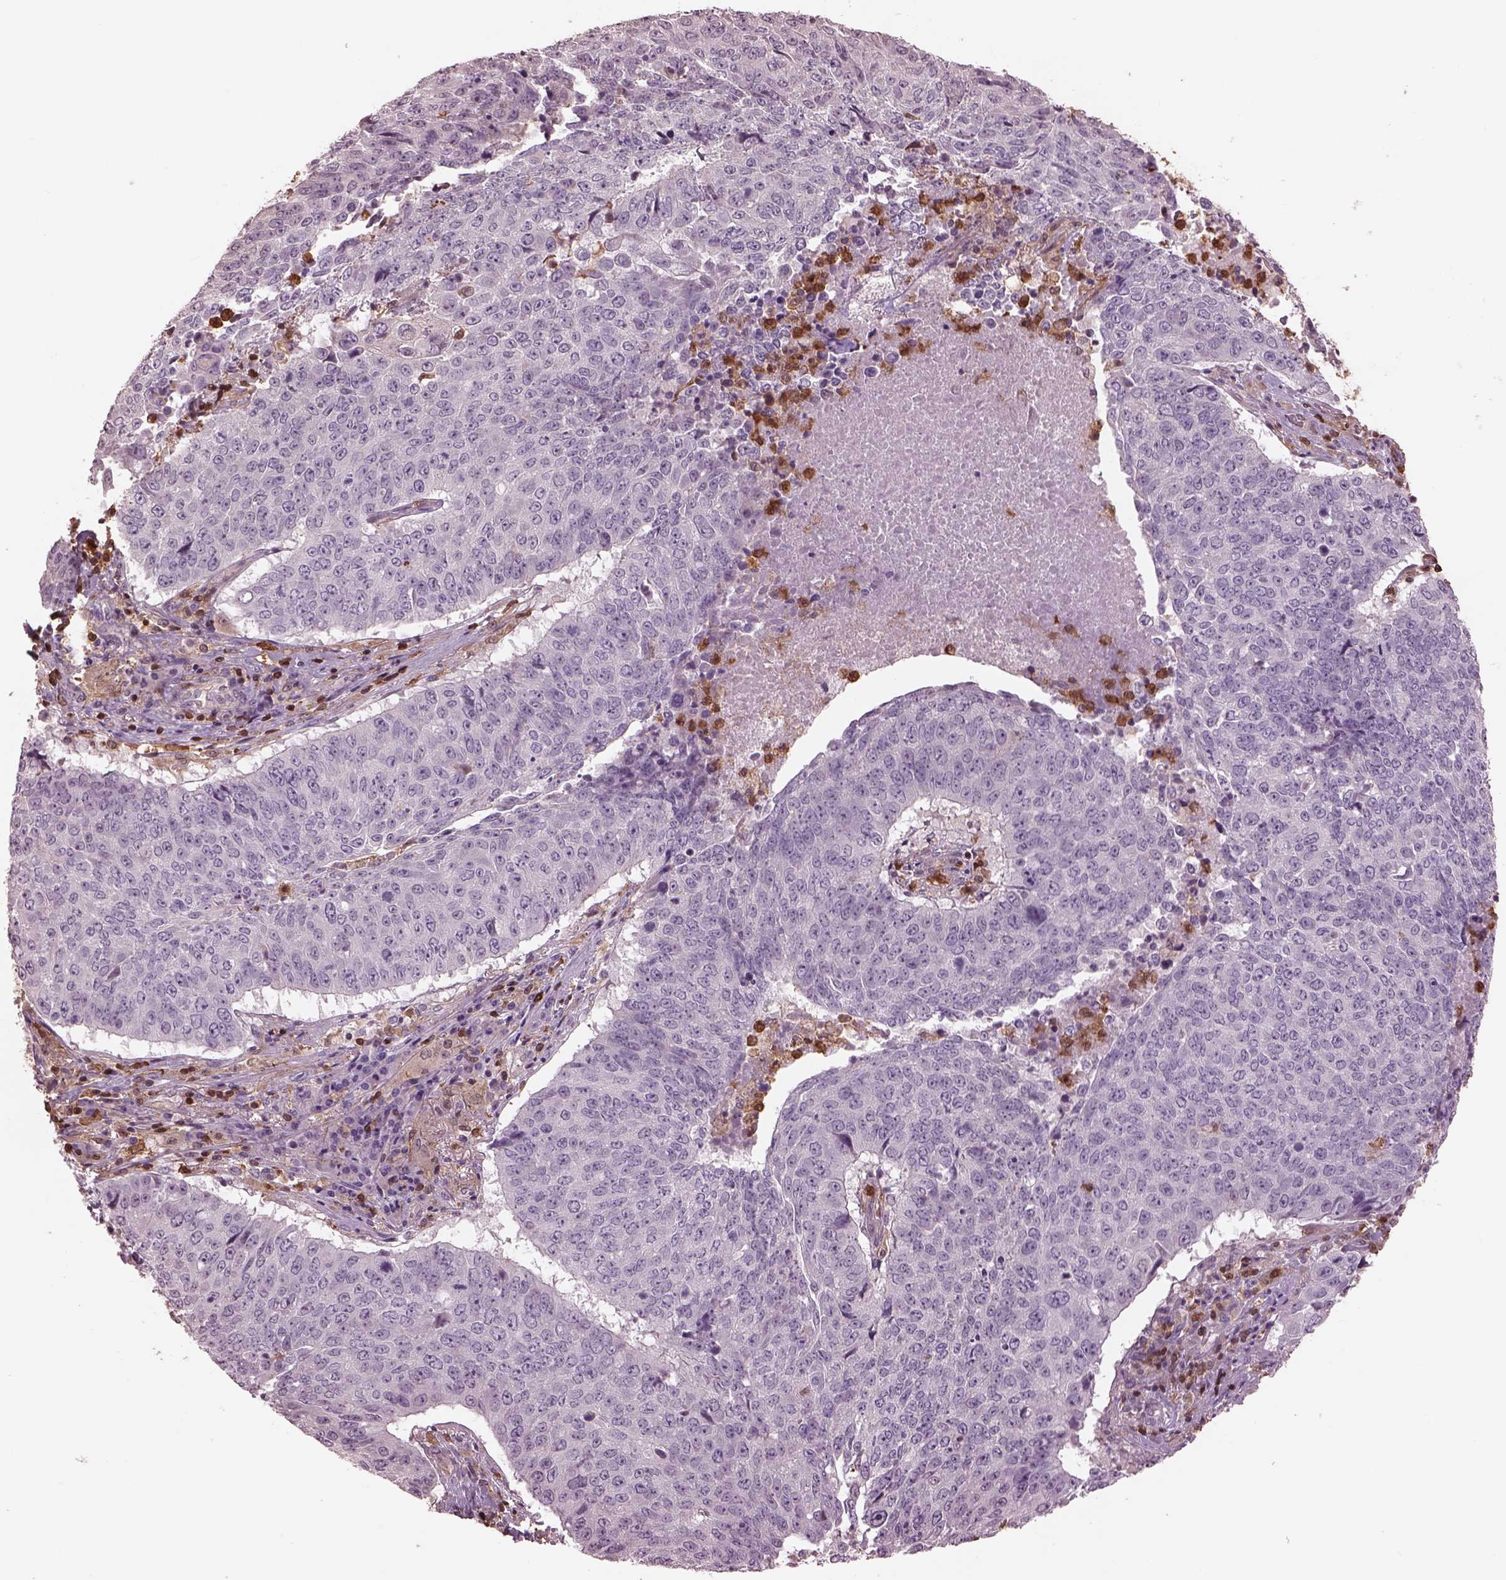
{"staining": {"intensity": "weak", "quantity": "<25%", "location": "cytoplasmic/membranous"}, "tissue": "lung cancer", "cell_type": "Tumor cells", "image_type": "cancer", "snomed": [{"axis": "morphology", "description": "Normal tissue, NOS"}, {"axis": "morphology", "description": "Squamous cell carcinoma, NOS"}, {"axis": "topography", "description": "Bronchus"}, {"axis": "topography", "description": "Lung"}], "caption": "Protein analysis of squamous cell carcinoma (lung) demonstrates no significant positivity in tumor cells. Brightfield microscopy of immunohistochemistry stained with DAB (brown) and hematoxylin (blue), captured at high magnification.", "gene": "IL31RA", "patient": {"sex": "male", "age": 64}}